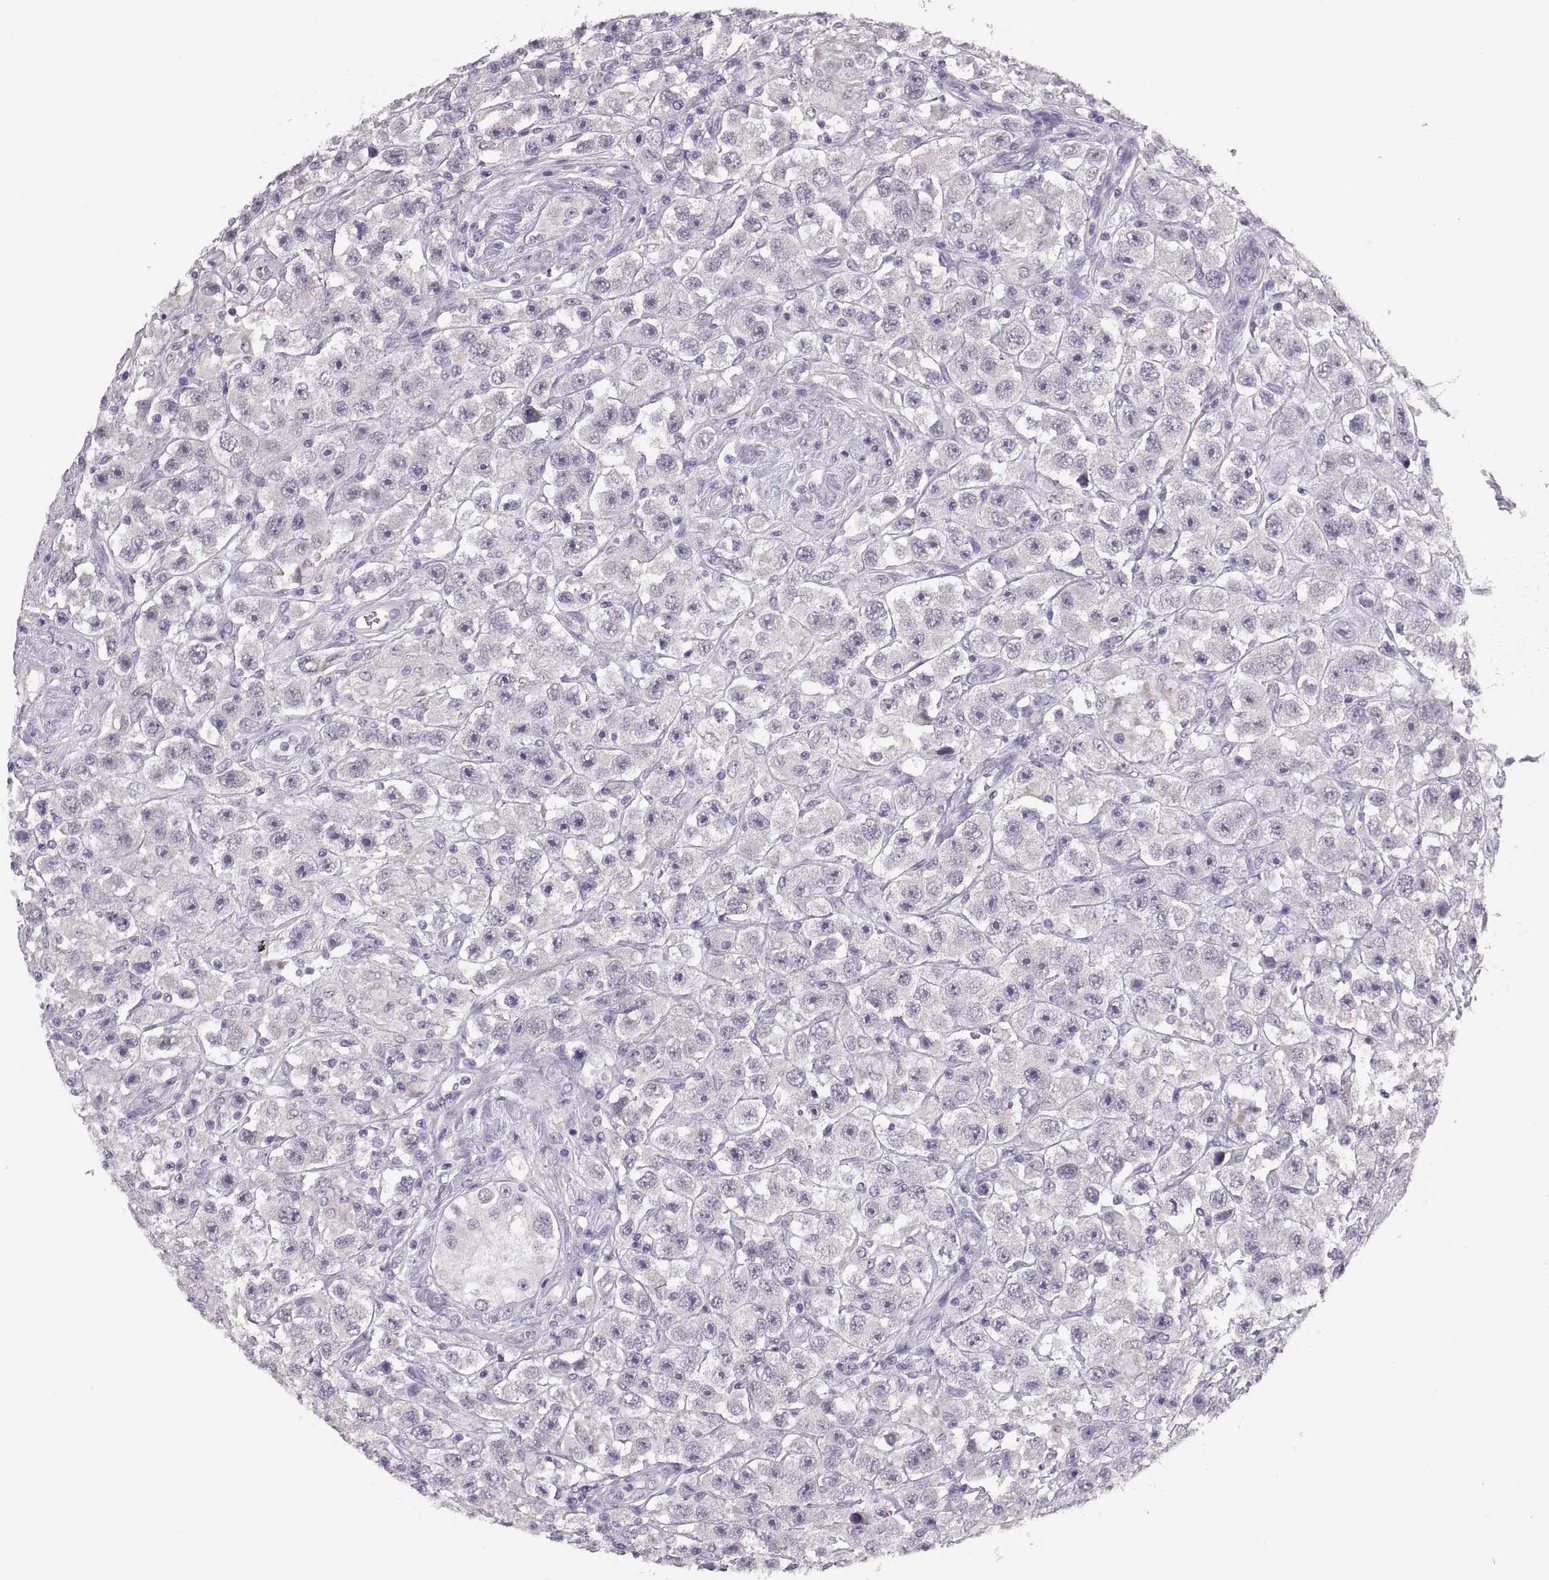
{"staining": {"intensity": "negative", "quantity": "none", "location": "none"}, "tissue": "testis cancer", "cell_type": "Tumor cells", "image_type": "cancer", "snomed": [{"axis": "morphology", "description": "Seminoma, NOS"}, {"axis": "topography", "description": "Testis"}], "caption": "Tumor cells are negative for protein expression in human testis cancer. Nuclei are stained in blue.", "gene": "ADH6", "patient": {"sex": "male", "age": 45}}